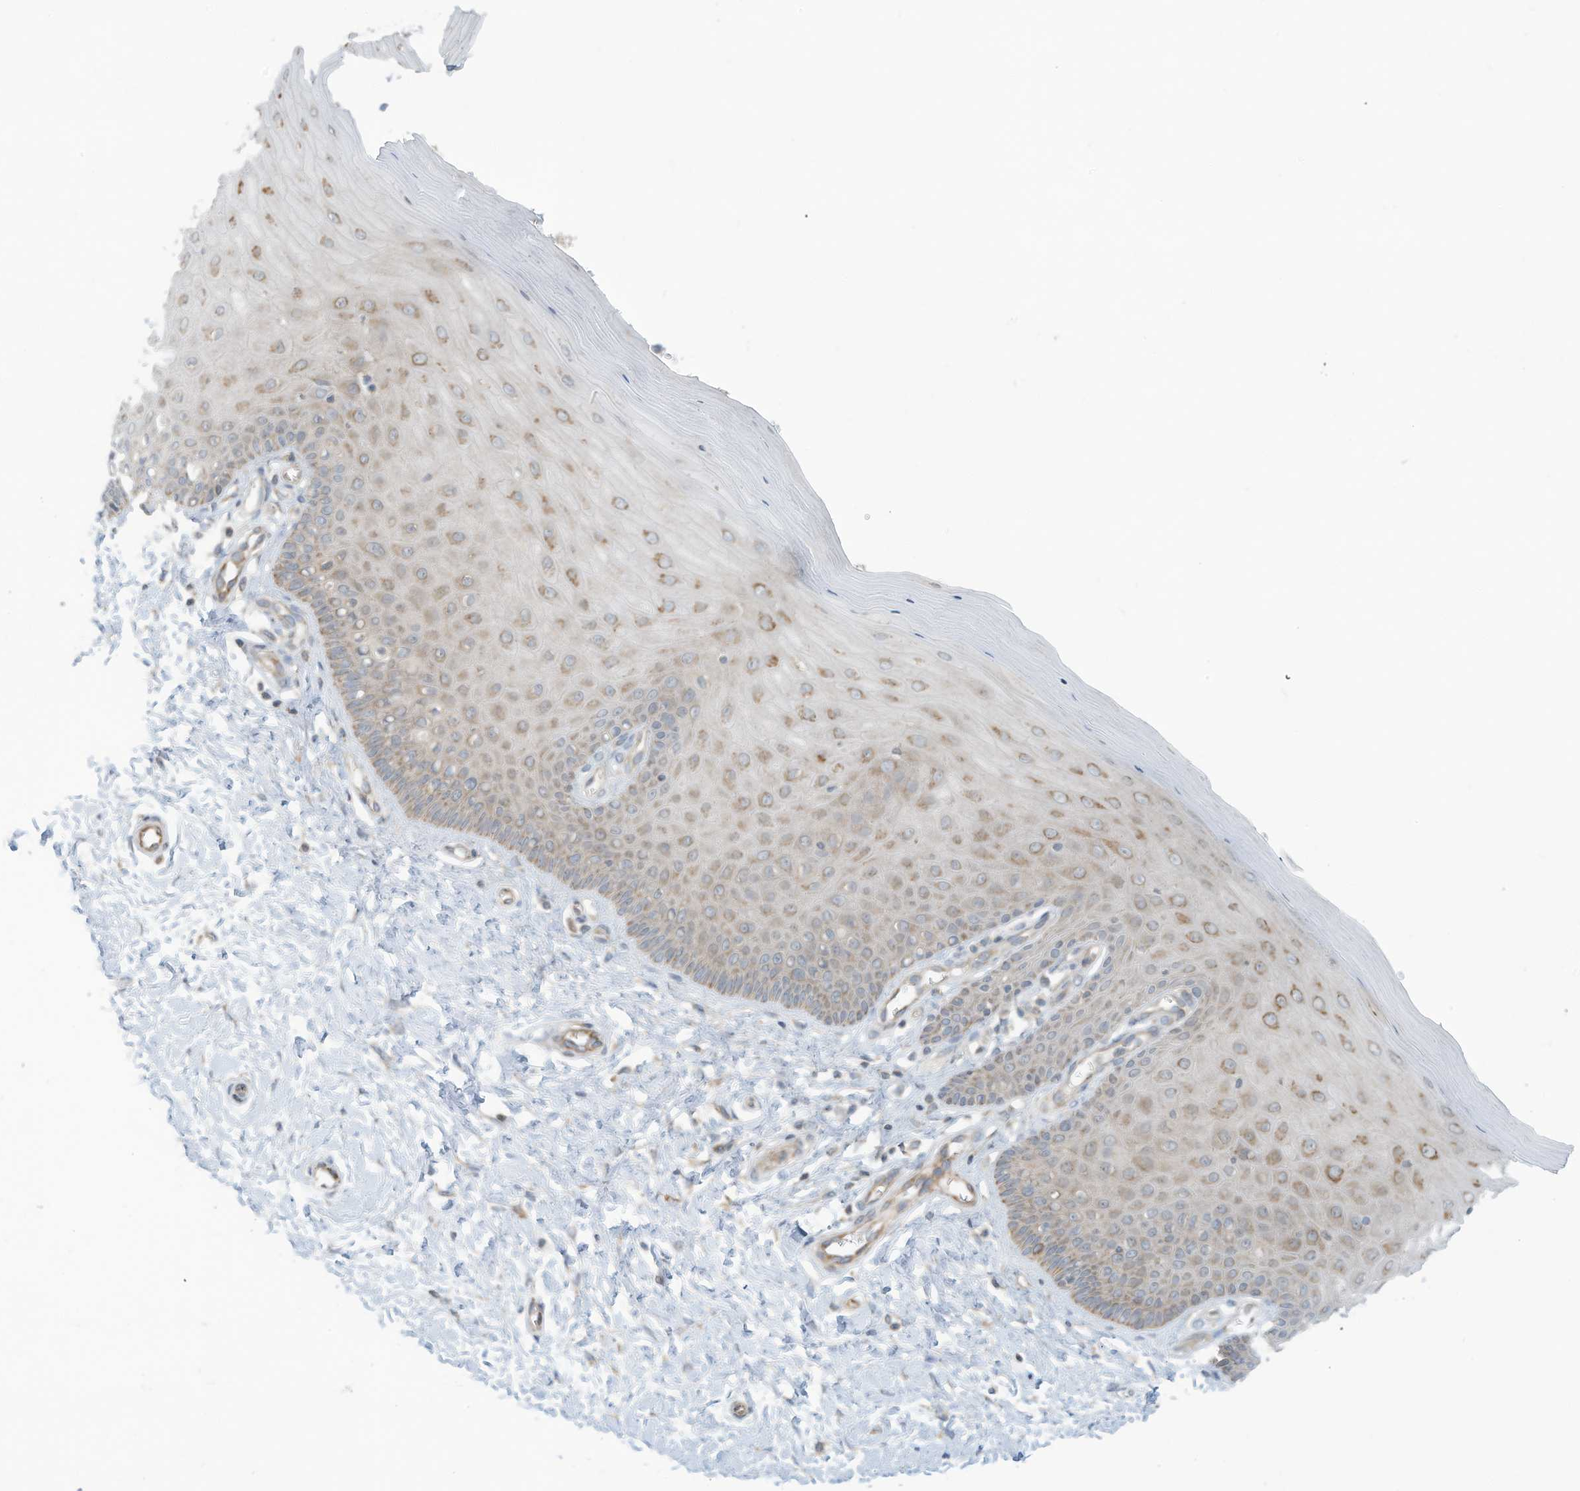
{"staining": {"intensity": "strong", "quantity": "25%-75%", "location": "cytoplasmic/membranous"}, "tissue": "cervix", "cell_type": "Glandular cells", "image_type": "normal", "snomed": [{"axis": "morphology", "description": "Normal tissue, NOS"}, {"axis": "topography", "description": "Cervix"}], "caption": "Protein staining of normal cervix reveals strong cytoplasmic/membranous staining in about 25%-75% of glandular cells.", "gene": "SCGB1D2", "patient": {"sex": "female", "age": 55}}